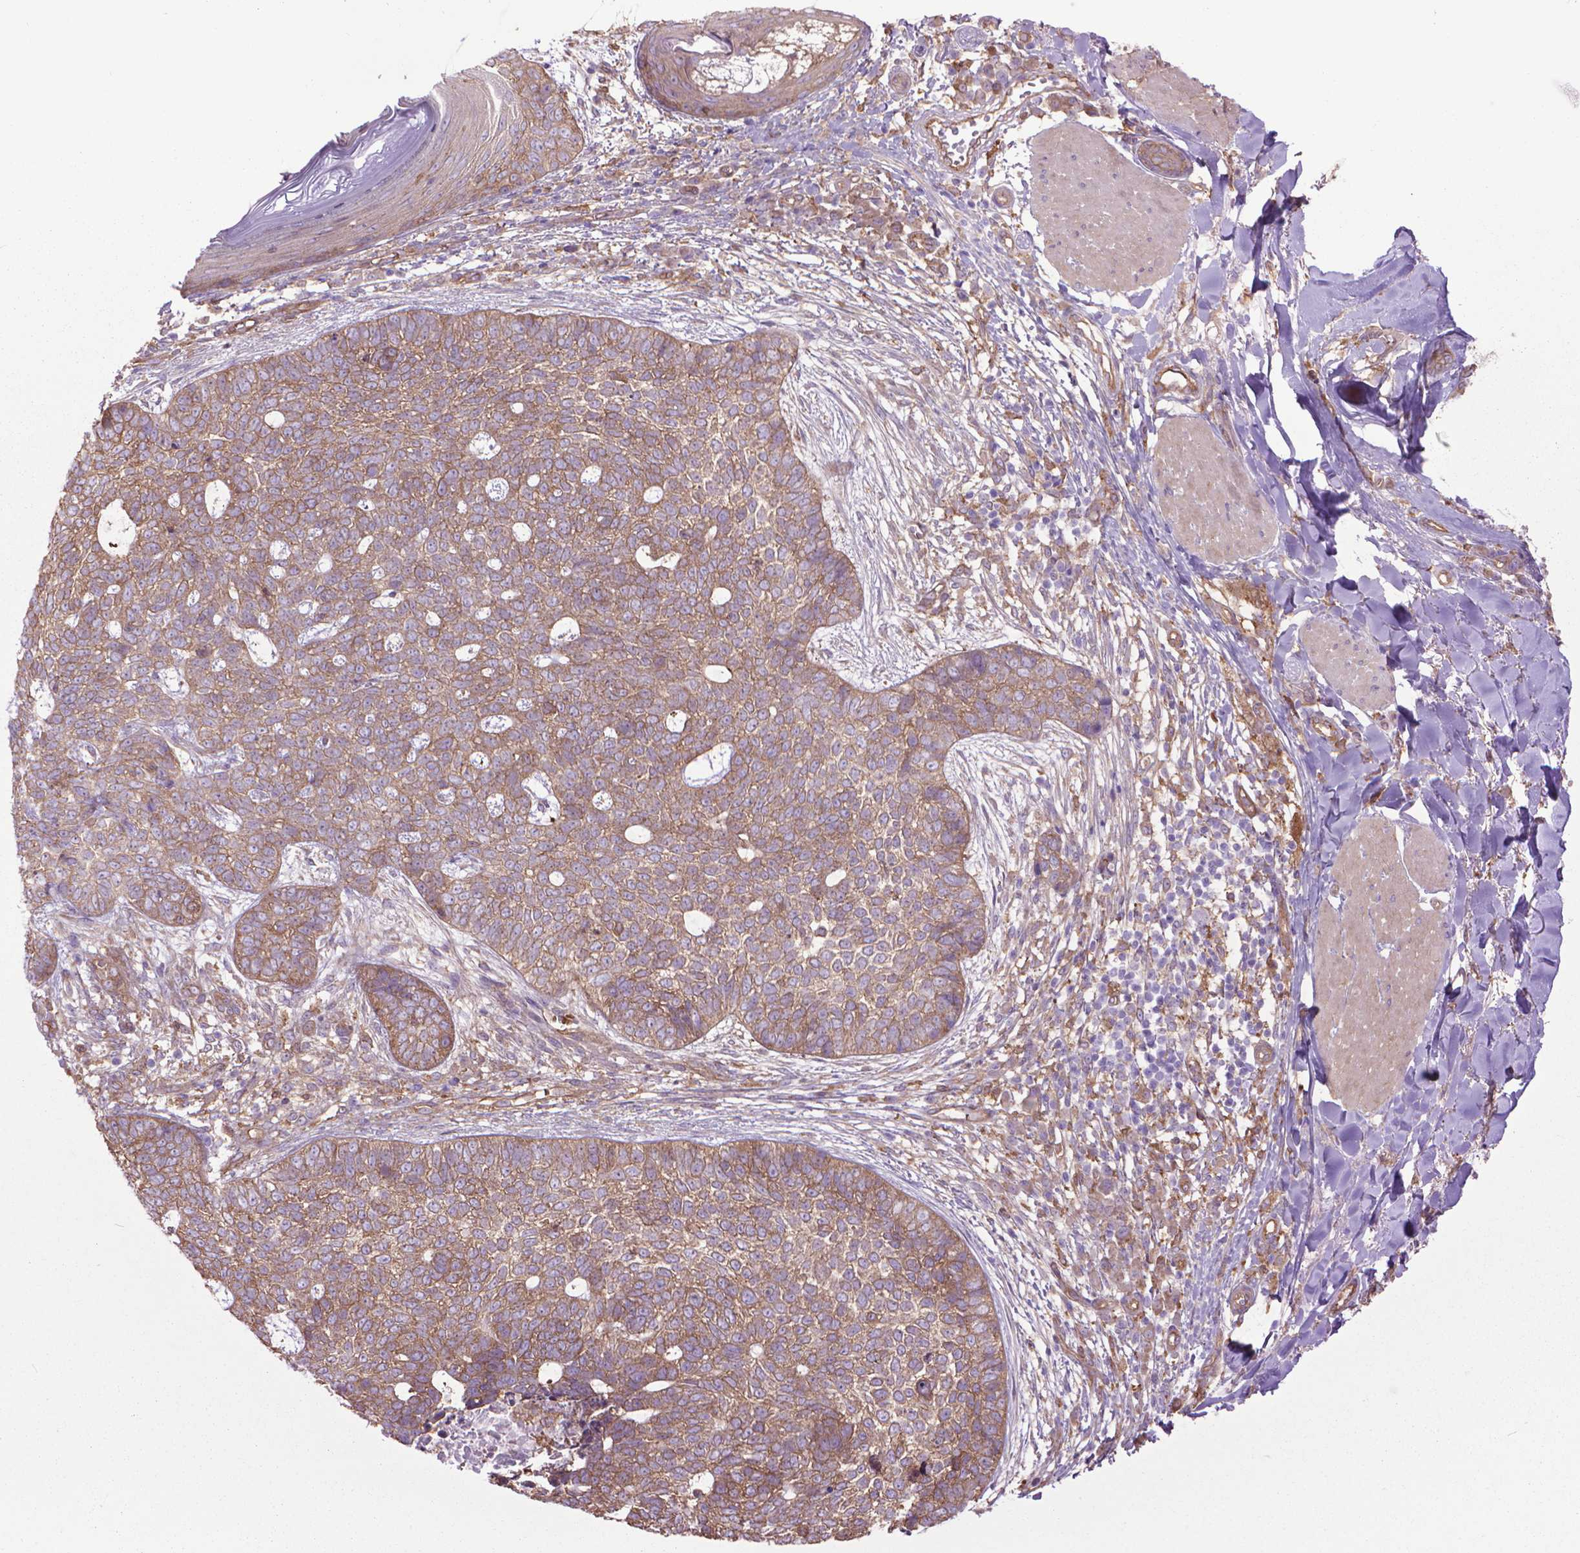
{"staining": {"intensity": "weak", "quantity": ">75%", "location": "cytoplasmic/membranous"}, "tissue": "skin cancer", "cell_type": "Tumor cells", "image_type": "cancer", "snomed": [{"axis": "morphology", "description": "Basal cell carcinoma"}, {"axis": "topography", "description": "Skin"}], "caption": "A high-resolution image shows immunohistochemistry staining of skin basal cell carcinoma, which reveals weak cytoplasmic/membranous expression in about >75% of tumor cells.", "gene": "CORO1B", "patient": {"sex": "female", "age": 69}}